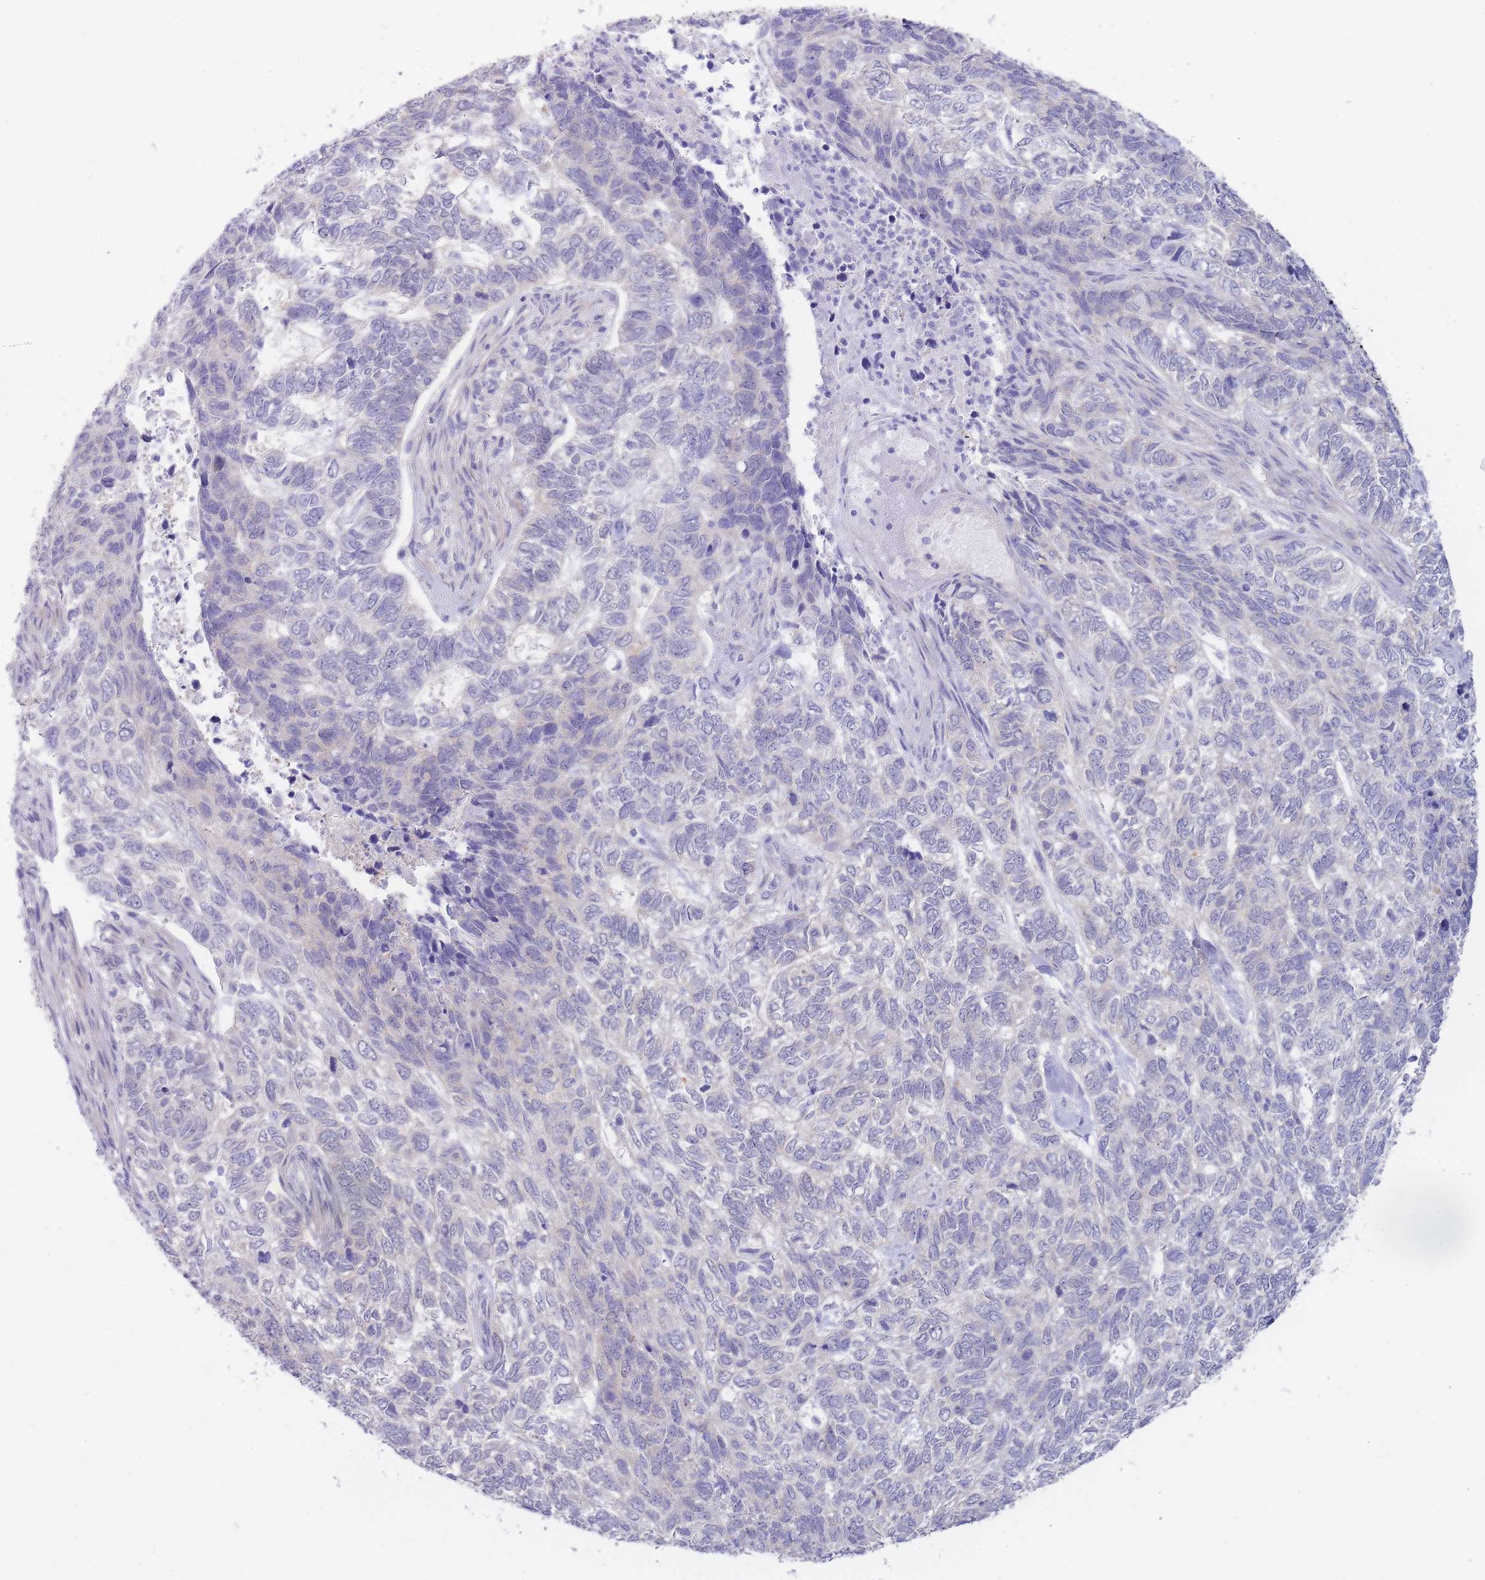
{"staining": {"intensity": "negative", "quantity": "none", "location": "none"}, "tissue": "skin cancer", "cell_type": "Tumor cells", "image_type": "cancer", "snomed": [{"axis": "morphology", "description": "Basal cell carcinoma"}, {"axis": "topography", "description": "Skin"}], "caption": "Human skin basal cell carcinoma stained for a protein using IHC reveals no positivity in tumor cells.", "gene": "SUGT1", "patient": {"sex": "female", "age": 65}}